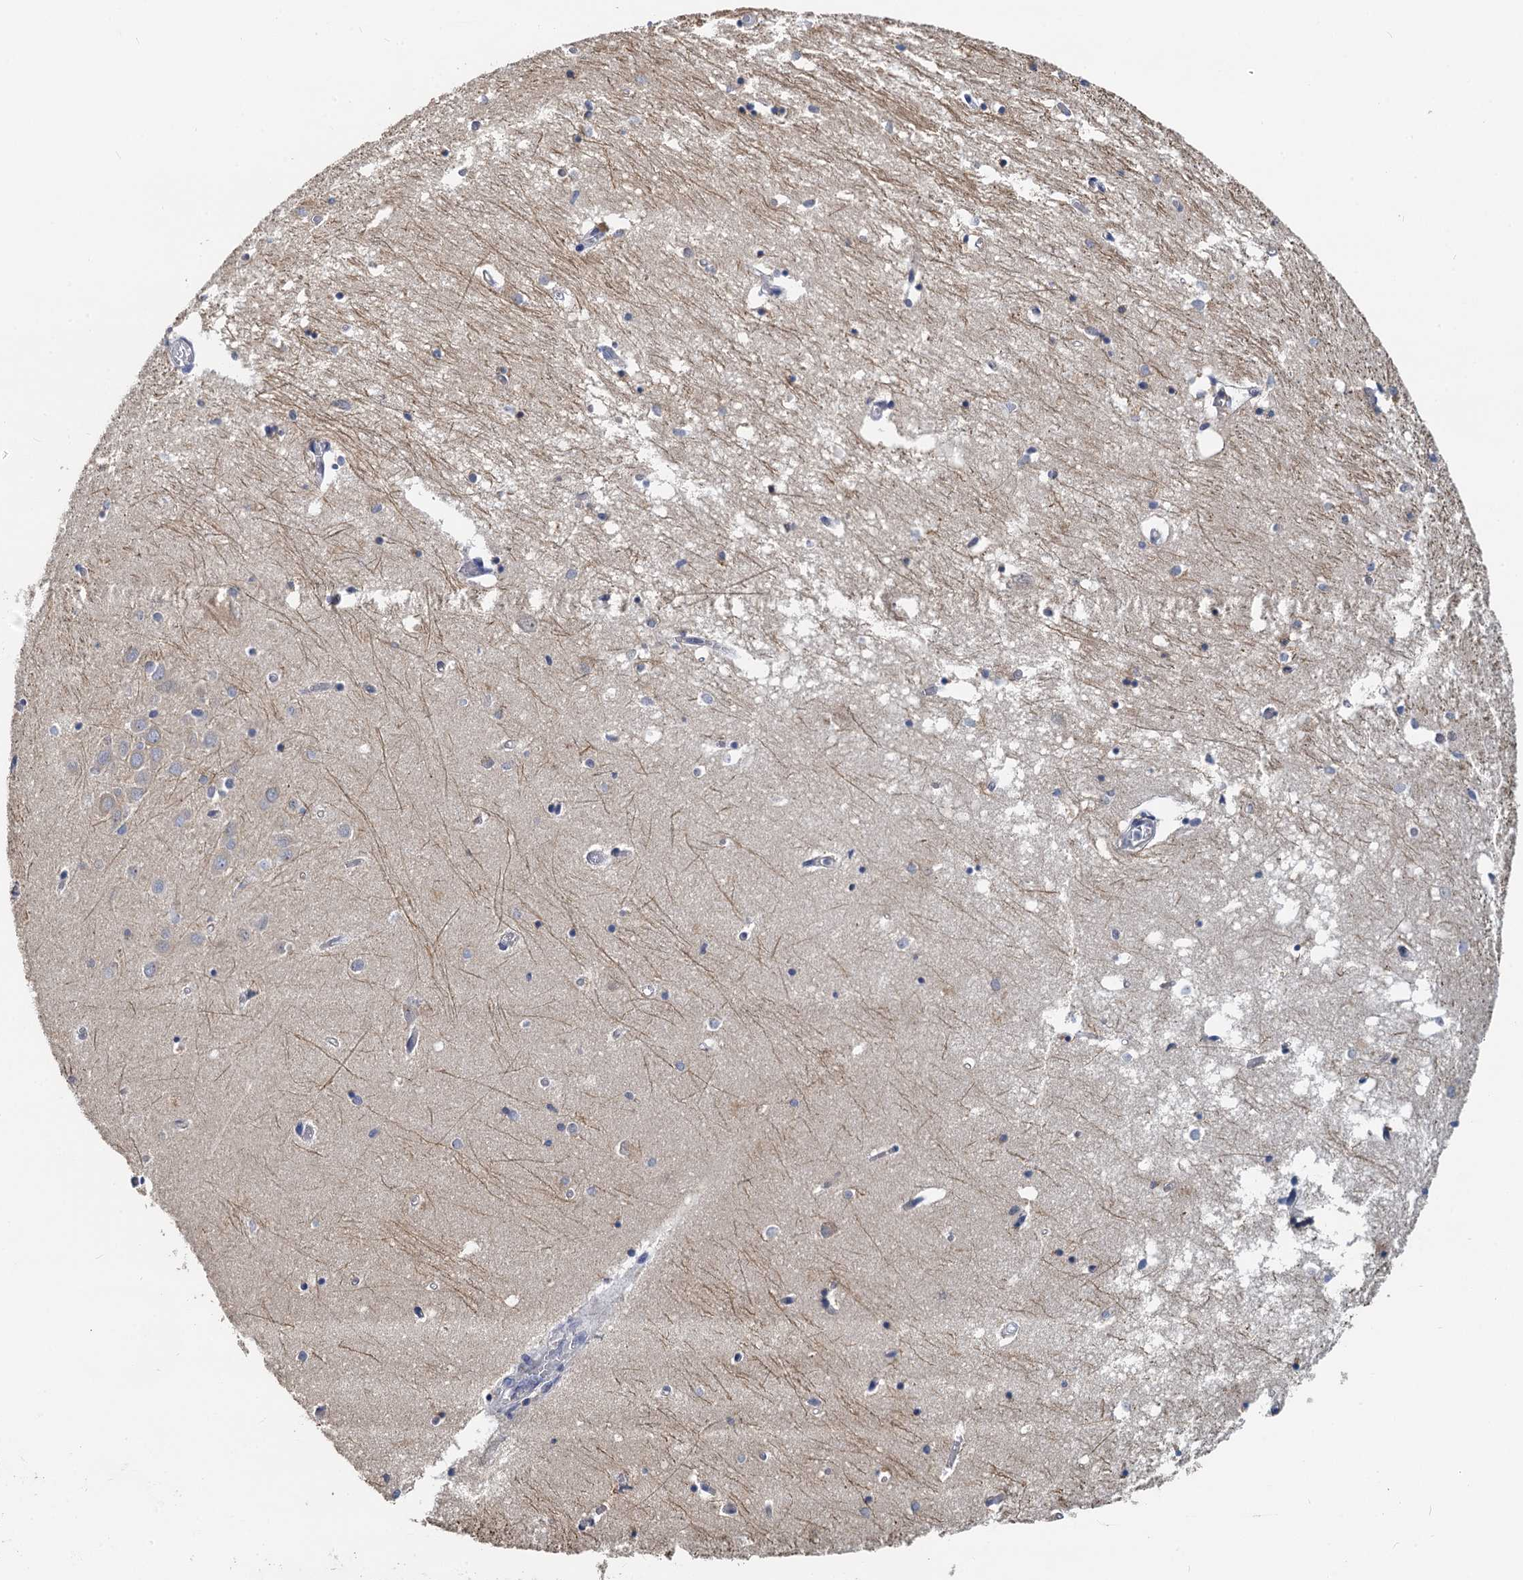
{"staining": {"intensity": "moderate", "quantity": "<25%", "location": "cytoplasmic/membranous"}, "tissue": "hippocampus", "cell_type": "Glial cells", "image_type": "normal", "snomed": [{"axis": "morphology", "description": "Normal tissue, NOS"}, {"axis": "topography", "description": "Hippocampus"}], "caption": "IHC (DAB (3,3'-diaminobenzidine)) staining of unremarkable hippocampus reveals moderate cytoplasmic/membranous protein staining in about <25% of glial cells.", "gene": "NKAPD1", "patient": {"sex": "male", "age": 70}}